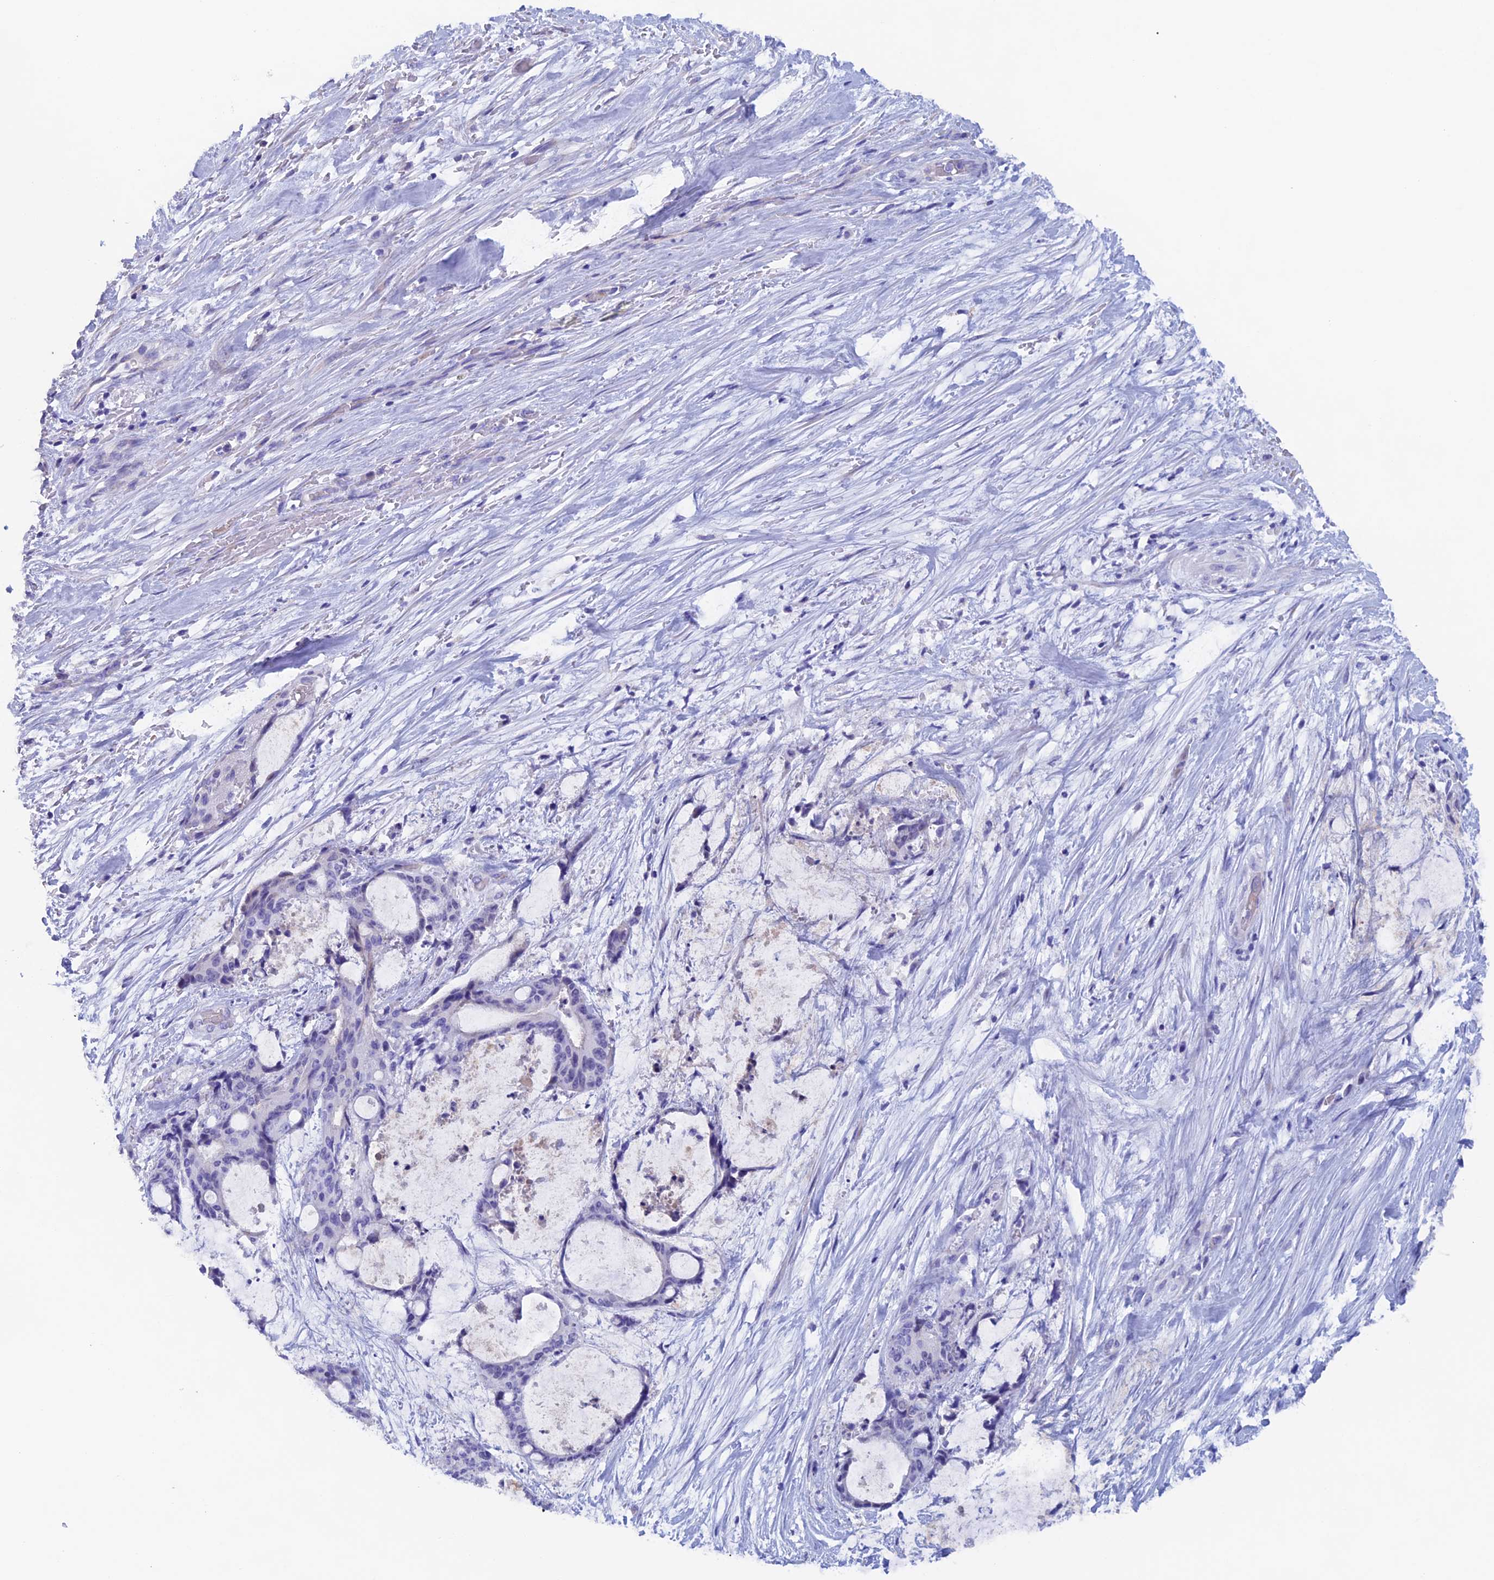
{"staining": {"intensity": "negative", "quantity": "none", "location": "none"}, "tissue": "liver cancer", "cell_type": "Tumor cells", "image_type": "cancer", "snomed": [{"axis": "morphology", "description": "Normal tissue, NOS"}, {"axis": "morphology", "description": "Cholangiocarcinoma"}, {"axis": "topography", "description": "Liver"}, {"axis": "topography", "description": "Peripheral nerve tissue"}], "caption": "The image demonstrates no significant staining in tumor cells of liver cancer (cholangiocarcinoma). (IHC, brightfield microscopy, high magnification).", "gene": "PSMC3IP", "patient": {"sex": "female", "age": 73}}